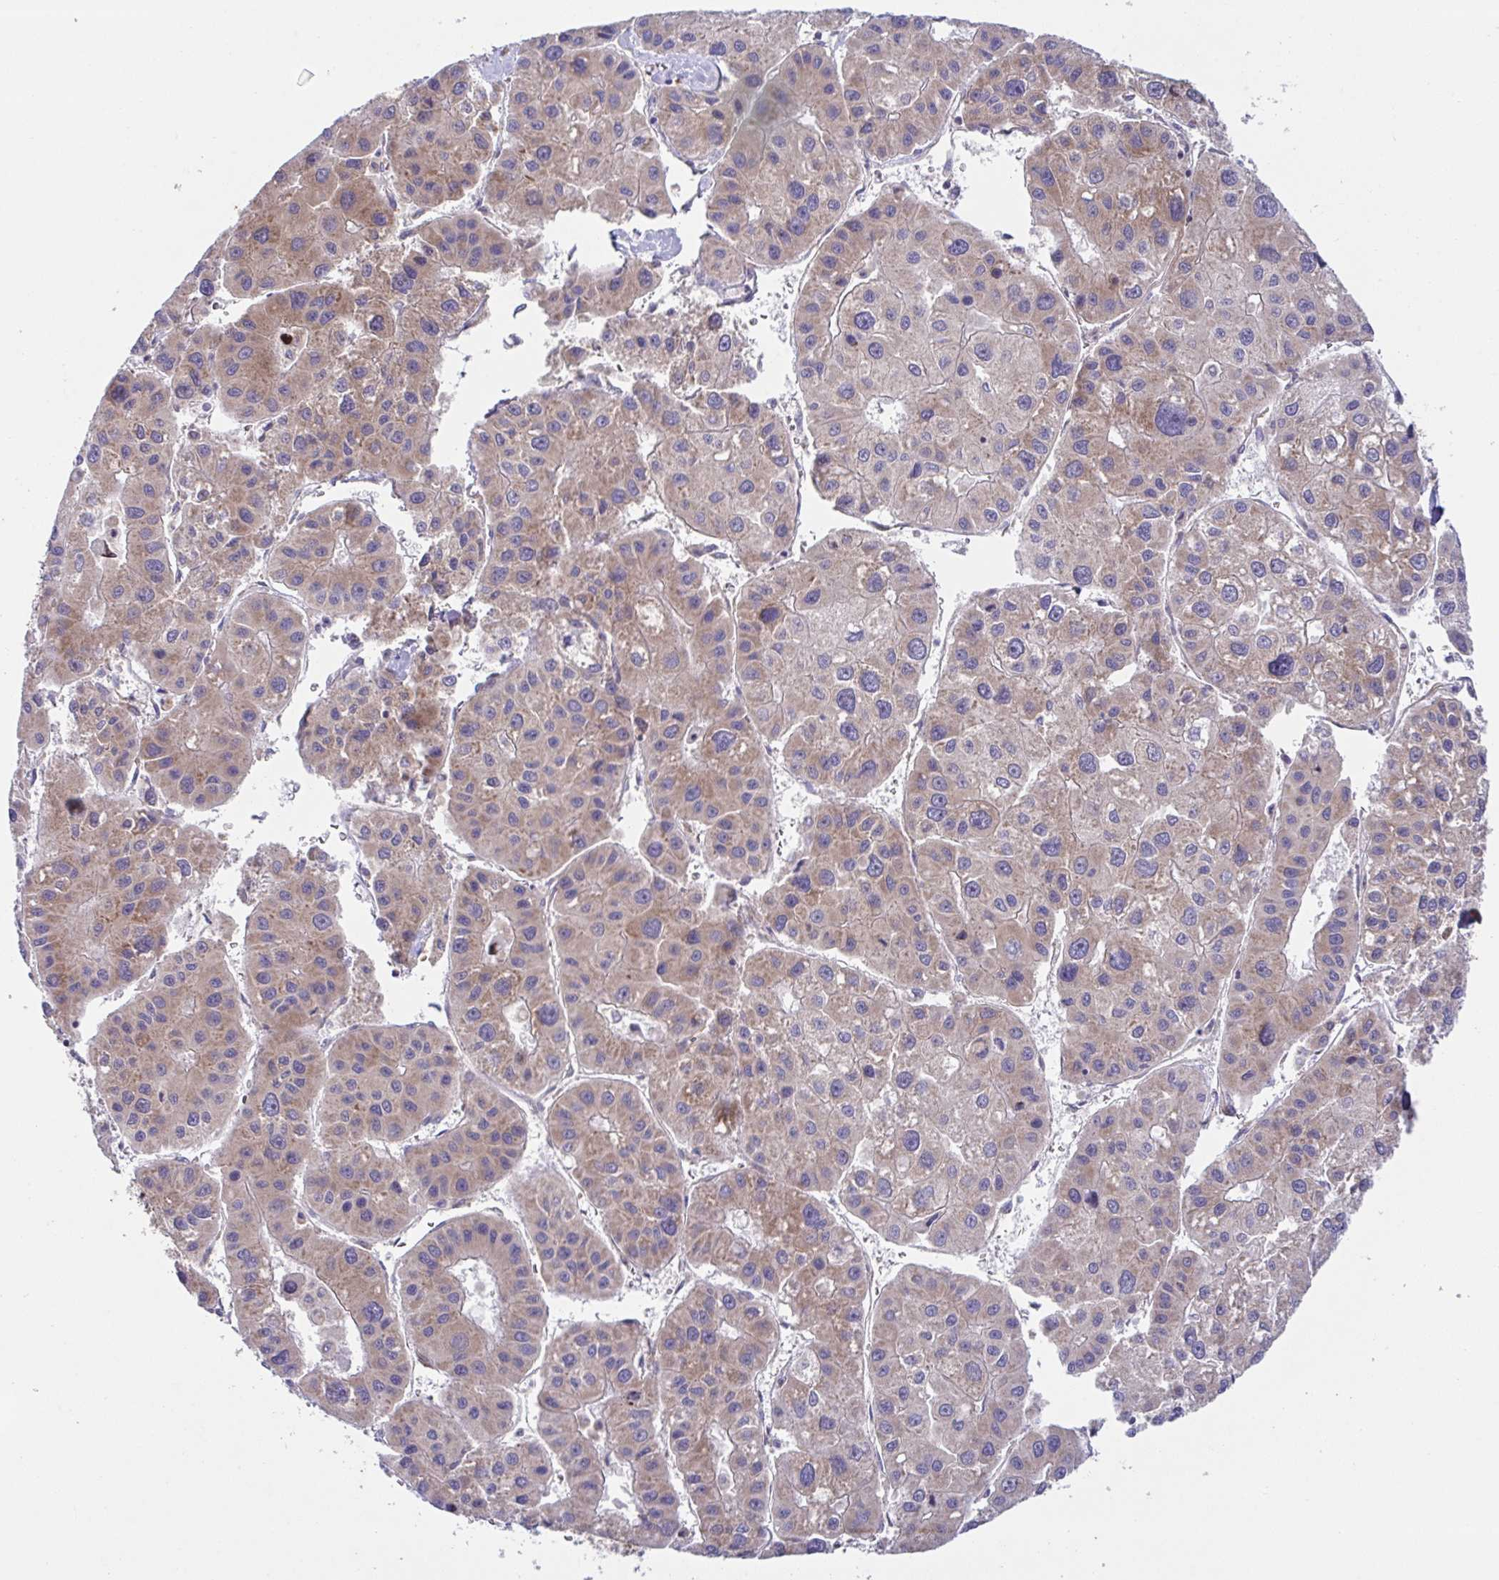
{"staining": {"intensity": "moderate", "quantity": "25%-75%", "location": "cytoplasmic/membranous"}, "tissue": "liver cancer", "cell_type": "Tumor cells", "image_type": "cancer", "snomed": [{"axis": "morphology", "description": "Carcinoma, Hepatocellular, NOS"}, {"axis": "topography", "description": "Liver"}], "caption": "Immunohistochemistry image of neoplastic tissue: human liver hepatocellular carcinoma stained using IHC exhibits medium levels of moderate protein expression localized specifically in the cytoplasmic/membranous of tumor cells, appearing as a cytoplasmic/membranous brown color.", "gene": "FAU", "patient": {"sex": "male", "age": 73}}